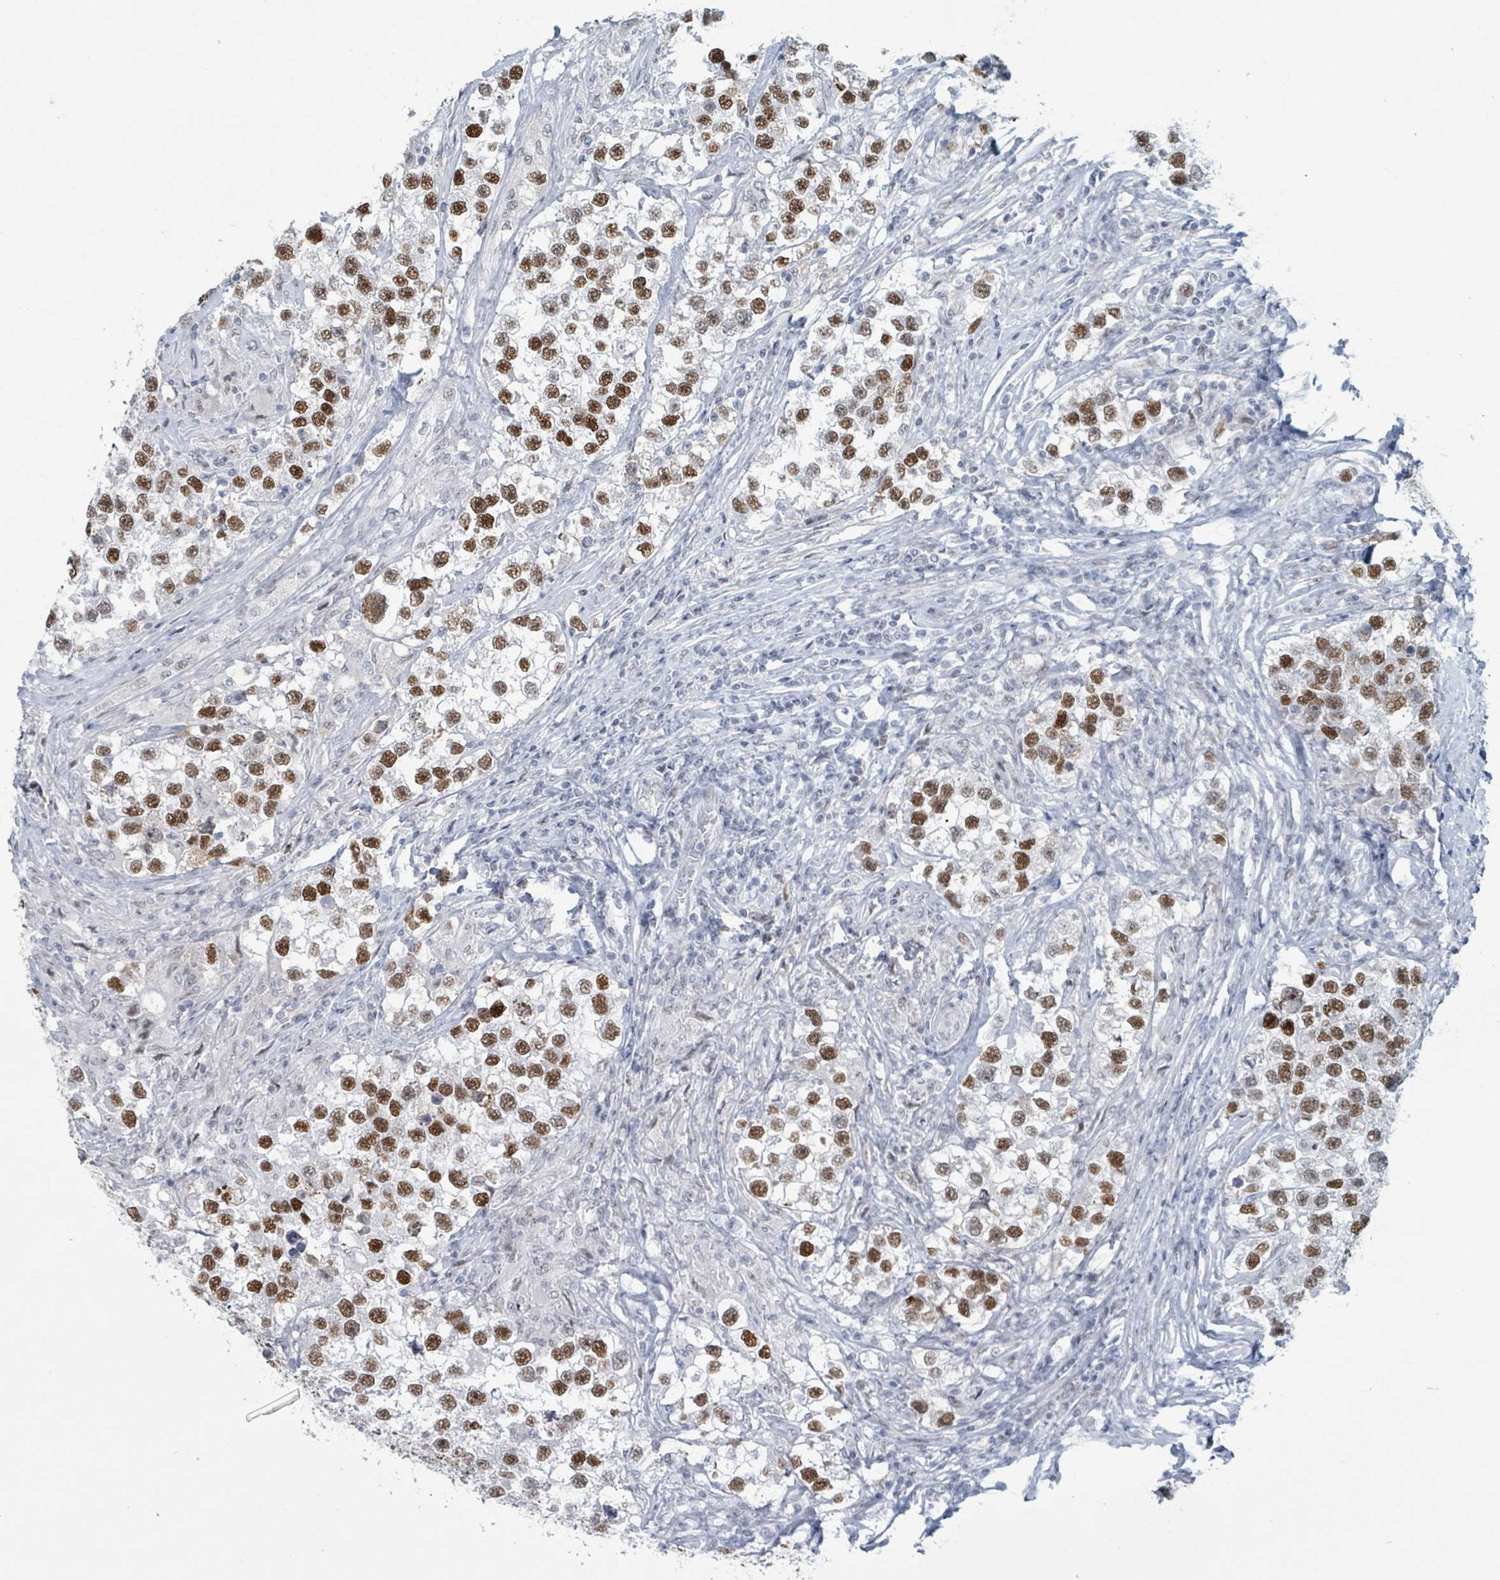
{"staining": {"intensity": "strong", "quantity": ">75%", "location": "nuclear"}, "tissue": "testis cancer", "cell_type": "Tumor cells", "image_type": "cancer", "snomed": [{"axis": "morphology", "description": "Seminoma, NOS"}, {"axis": "topography", "description": "Testis"}], "caption": "This photomicrograph reveals testis cancer stained with immunohistochemistry to label a protein in brown. The nuclear of tumor cells show strong positivity for the protein. Nuclei are counter-stained blue.", "gene": "CT45A5", "patient": {"sex": "male", "age": 46}}